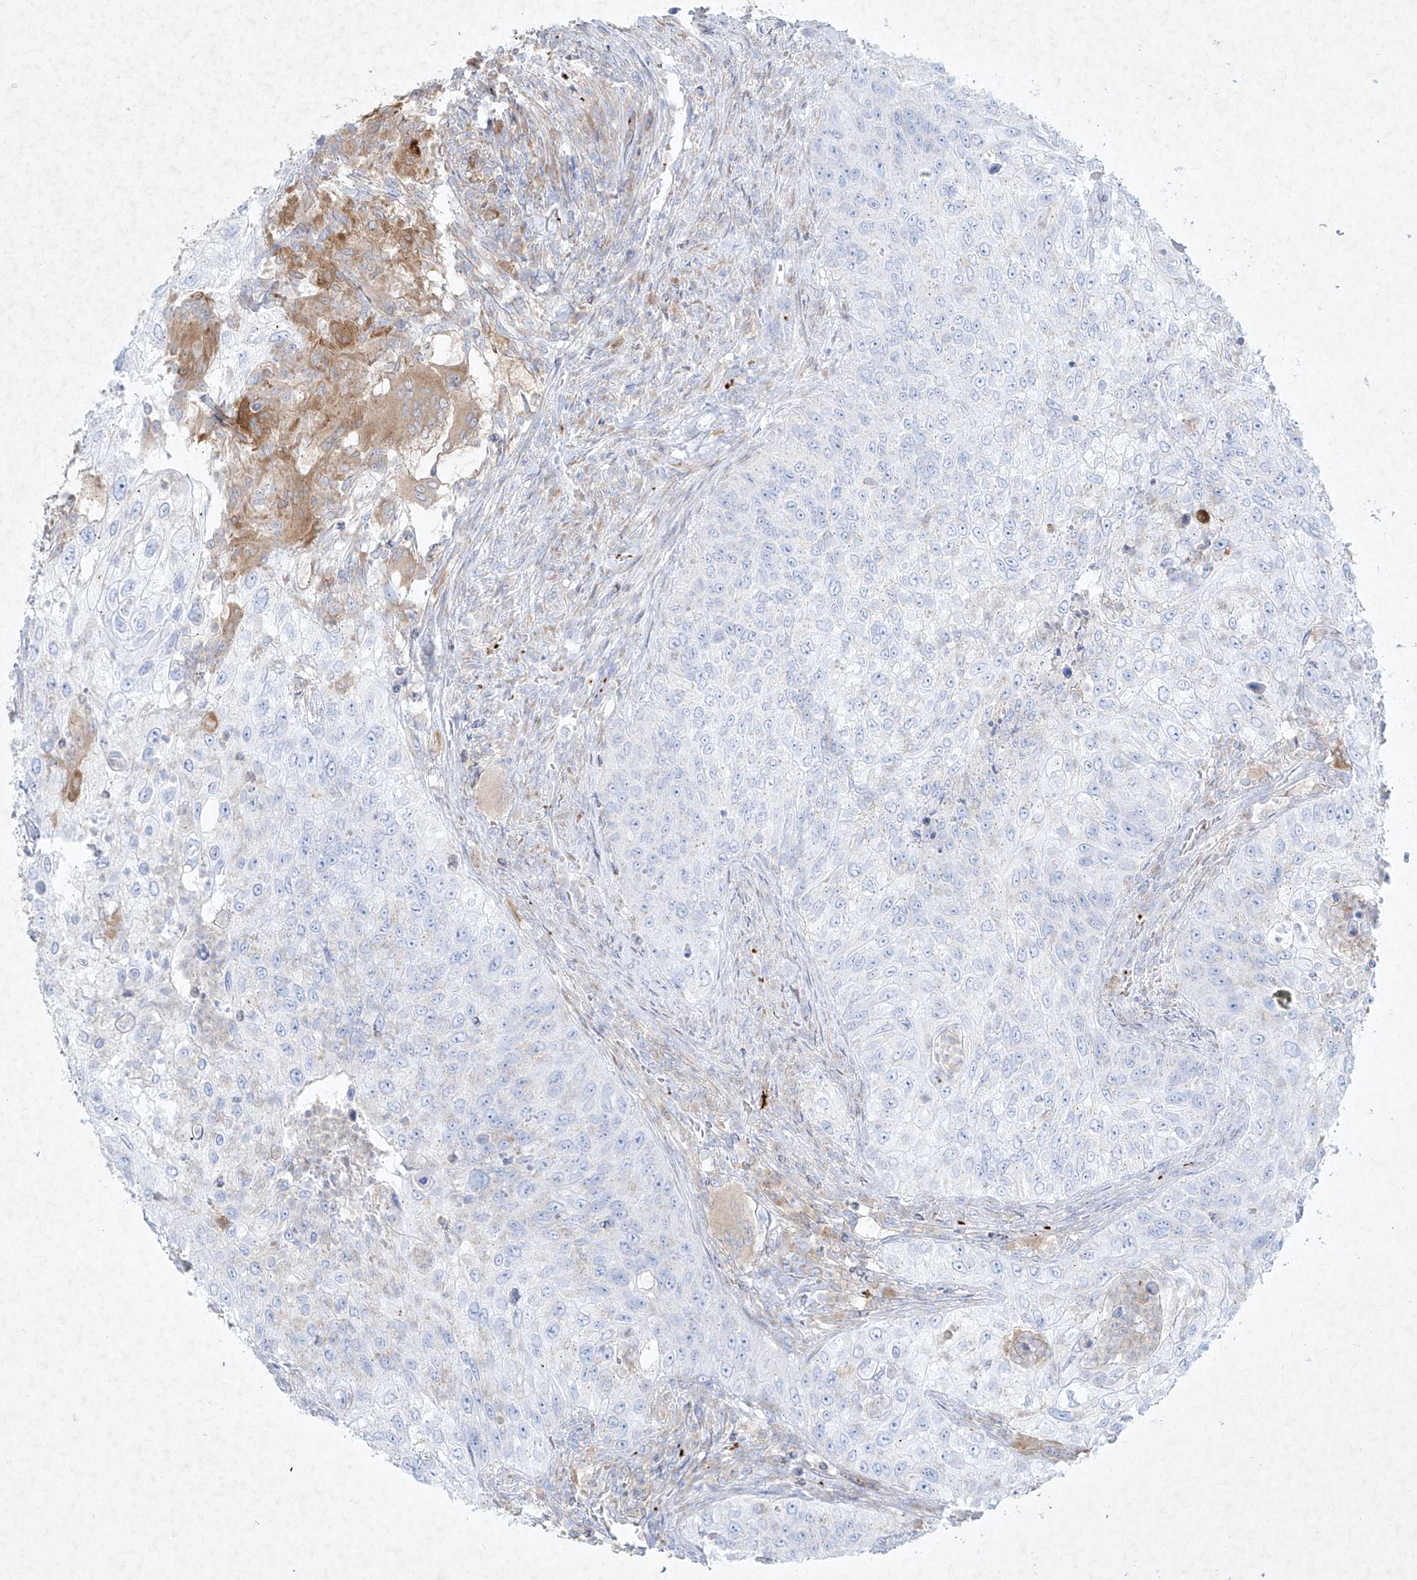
{"staining": {"intensity": "negative", "quantity": "none", "location": "none"}, "tissue": "urothelial cancer", "cell_type": "Tumor cells", "image_type": "cancer", "snomed": [{"axis": "morphology", "description": "Urothelial carcinoma, High grade"}, {"axis": "topography", "description": "Urinary bladder"}], "caption": "The immunohistochemistry image has no significant expression in tumor cells of urothelial cancer tissue.", "gene": "PLEK", "patient": {"sex": "female", "age": 60}}